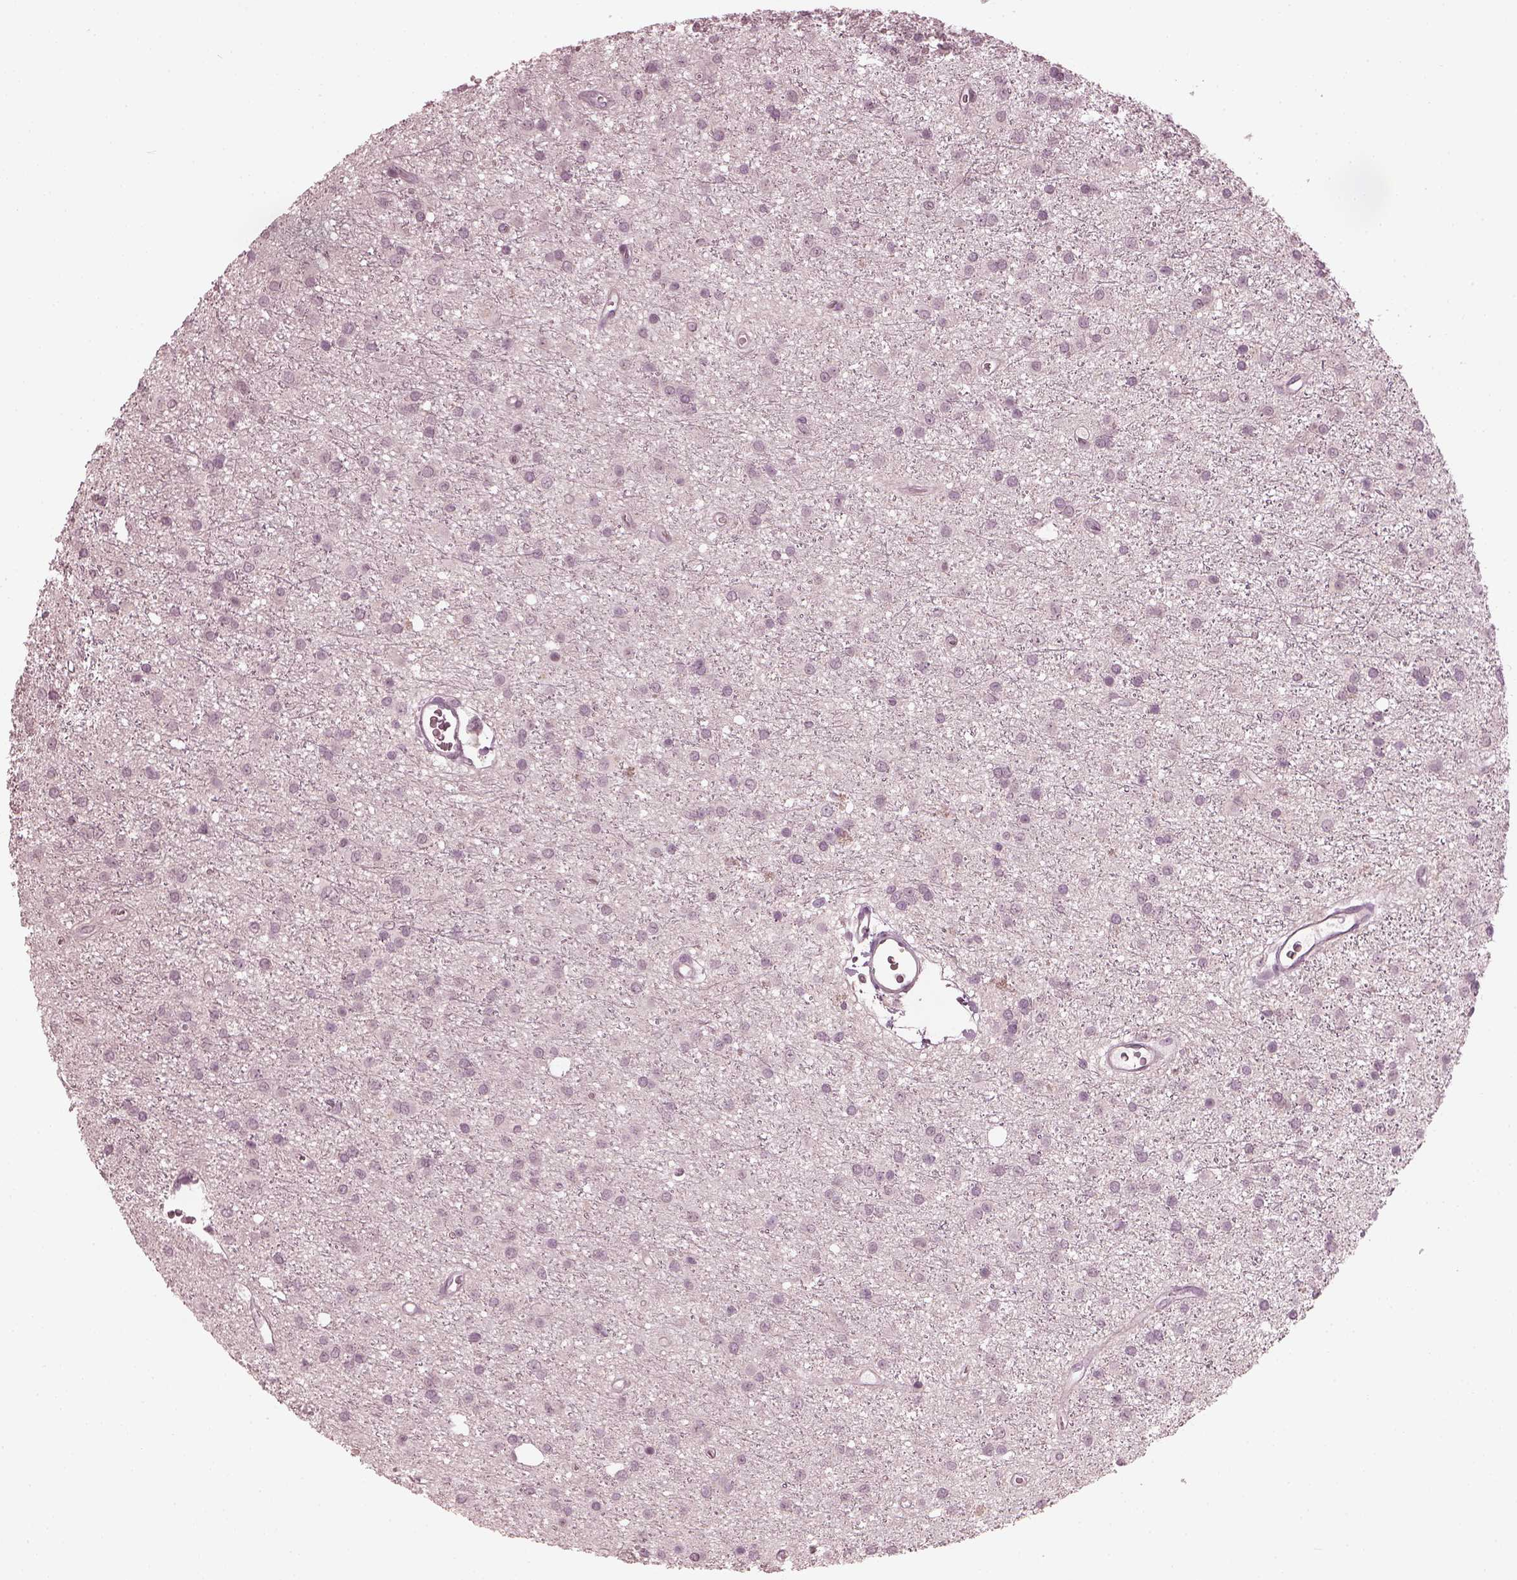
{"staining": {"intensity": "negative", "quantity": "none", "location": "none"}, "tissue": "glioma", "cell_type": "Tumor cells", "image_type": "cancer", "snomed": [{"axis": "morphology", "description": "Glioma, malignant, Low grade"}, {"axis": "topography", "description": "Brain"}], "caption": "IHC photomicrograph of neoplastic tissue: malignant low-grade glioma stained with DAB (3,3'-diaminobenzidine) shows no significant protein expression in tumor cells.", "gene": "CCDC170", "patient": {"sex": "male", "age": 27}}